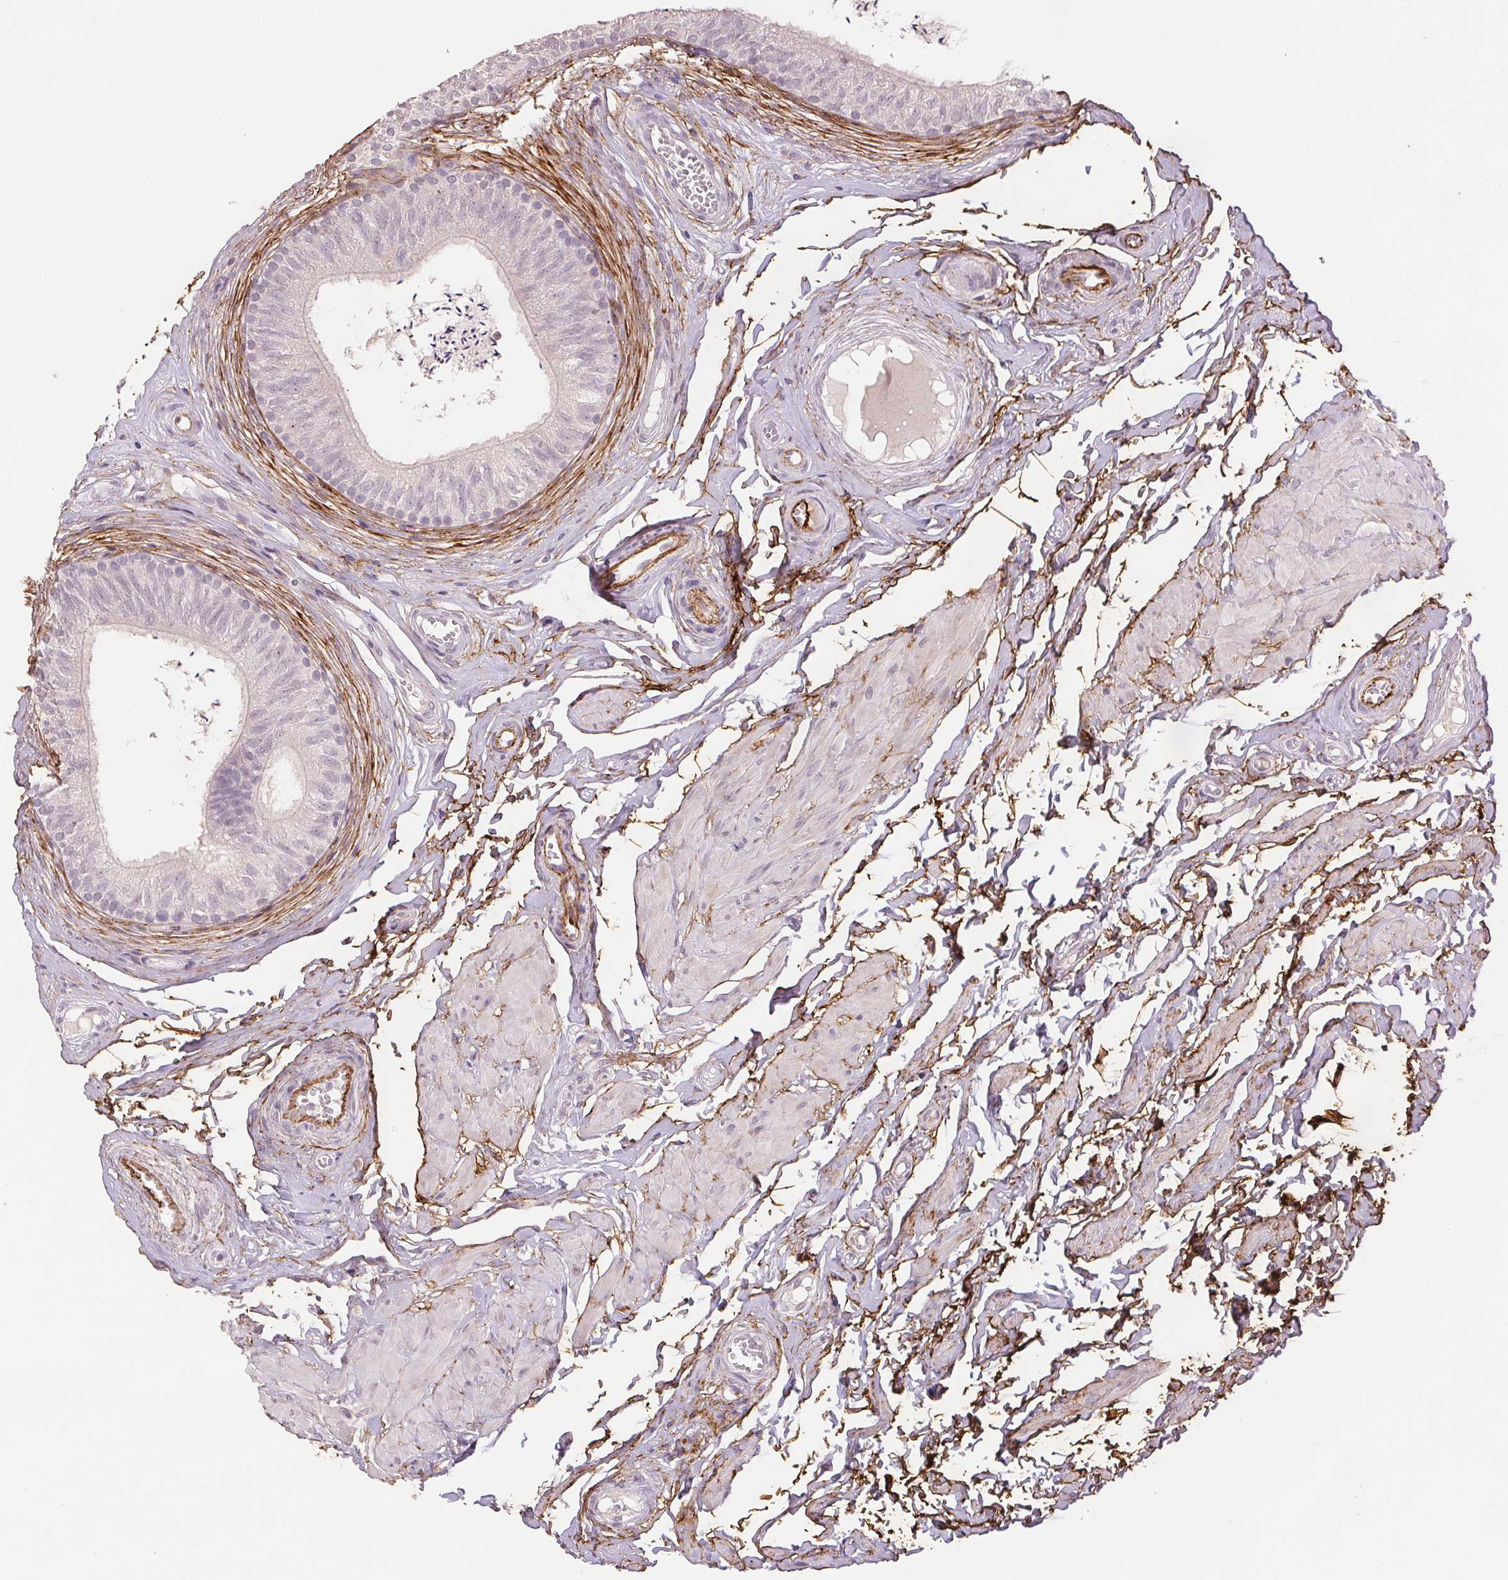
{"staining": {"intensity": "negative", "quantity": "none", "location": "none"}, "tissue": "epididymis", "cell_type": "Glandular cells", "image_type": "normal", "snomed": [{"axis": "morphology", "description": "Normal tissue, NOS"}, {"axis": "topography", "description": "Epididymis, spermatic cord, NOS"}, {"axis": "topography", "description": "Epididymis"}, {"axis": "topography", "description": "Peripheral nerve tissue"}], "caption": "Glandular cells are negative for protein expression in unremarkable human epididymis. (Stains: DAB immunohistochemistry (IHC) with hematoxylin counter stain, Microscopy: brightfield microscopy at high magnification).", "gene": "FBN1", "patient": {"sex": "male", "age": 29}}